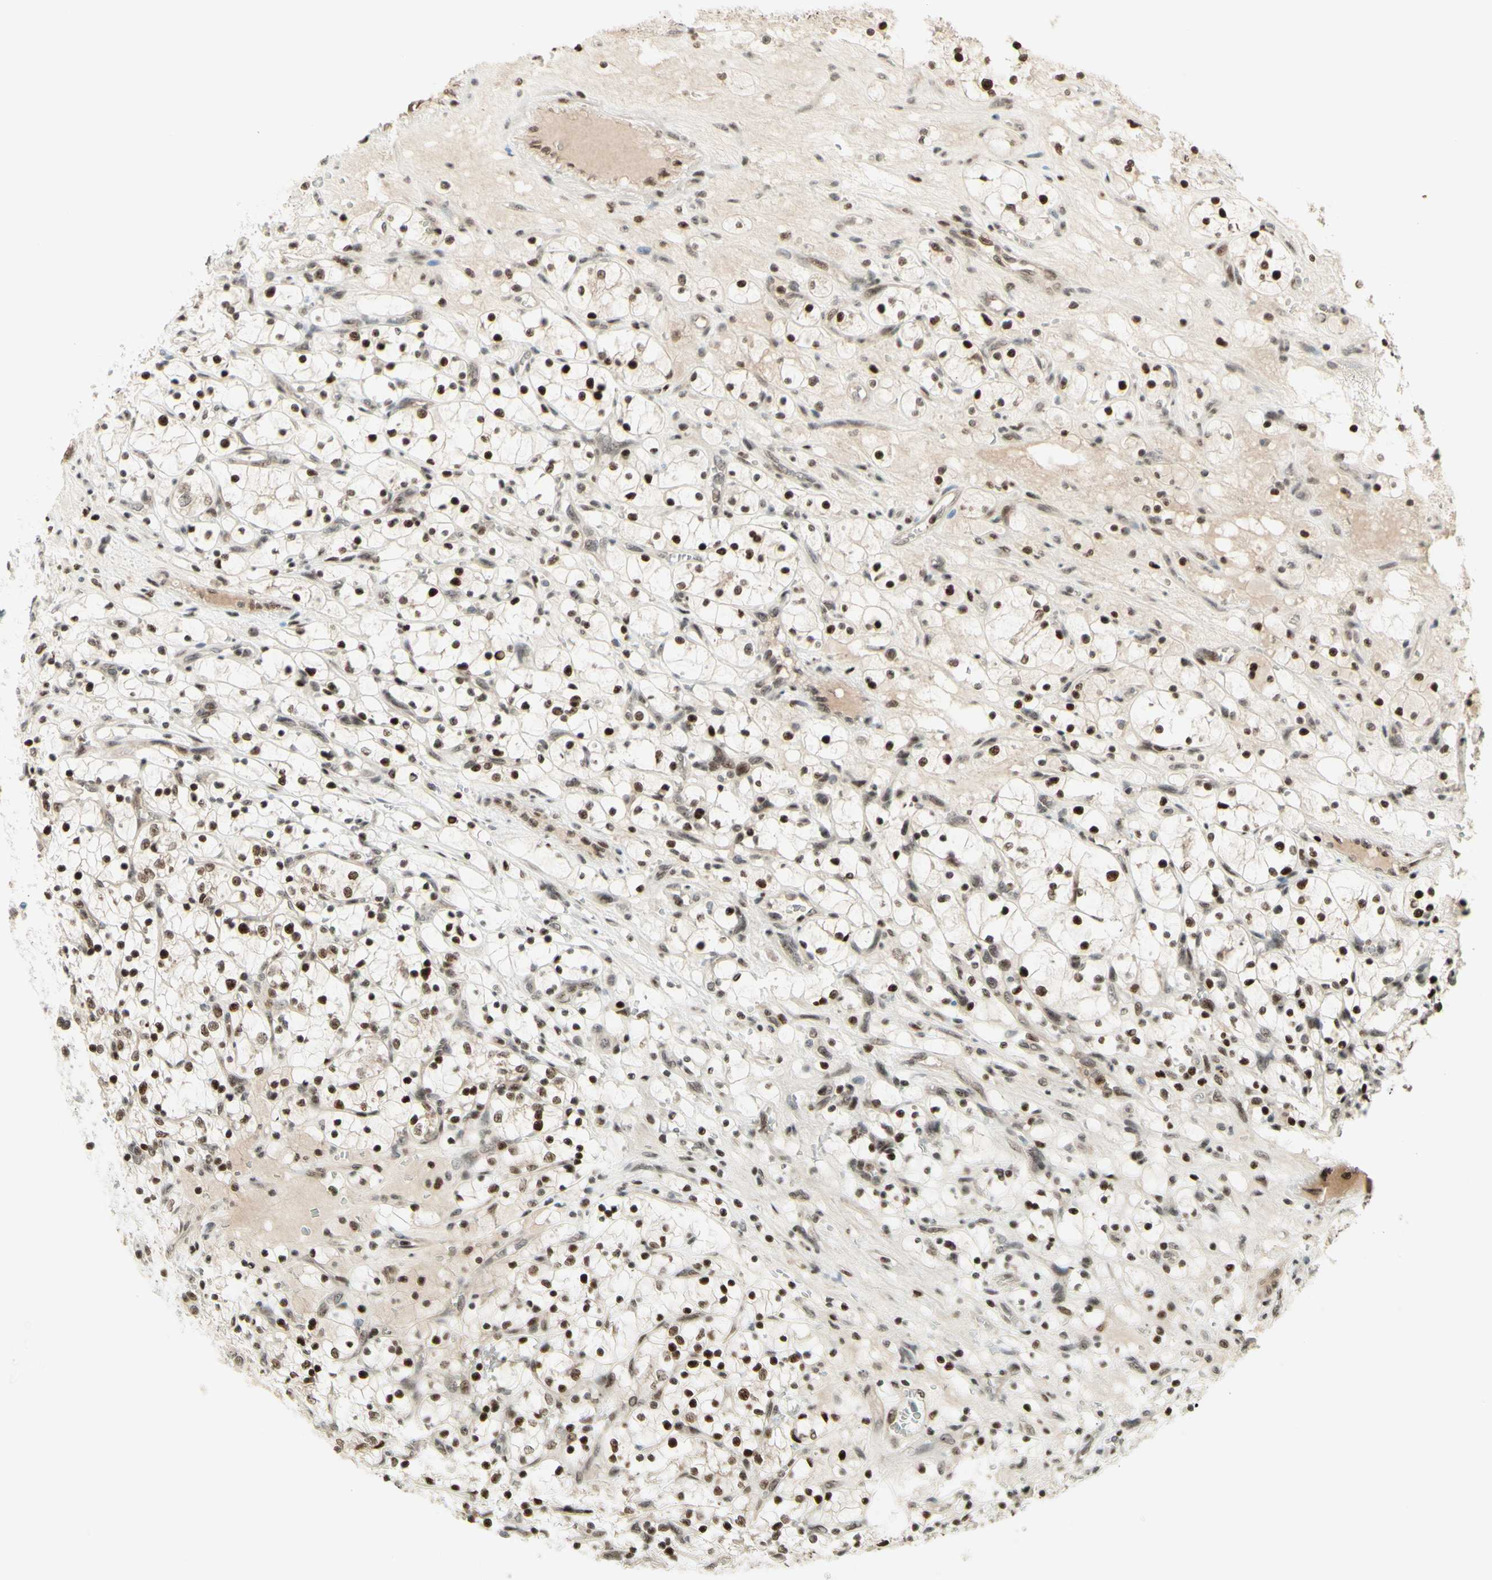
{"staining": {"intensity": "strong", "quantity": "25%-75%", "location": "cytoplasmic/membranous,nuclear"}, "tissue": "renal cancer", "cell_type": "Tumor cells", "image_type": "cancer", "snomed": [{"axis": "morphology", "description": "Adenocarcinoma, NOS"}, {"axis": "topography", "description": "Kidney"}], "caption": "Renal adenocarcinoma stained for a protein reveals strong cytoplasmic/membranous and nuclear positivity in tumor cells.", "gene": "CDKL5", "patient": {"sex": "female", "age": 69}}